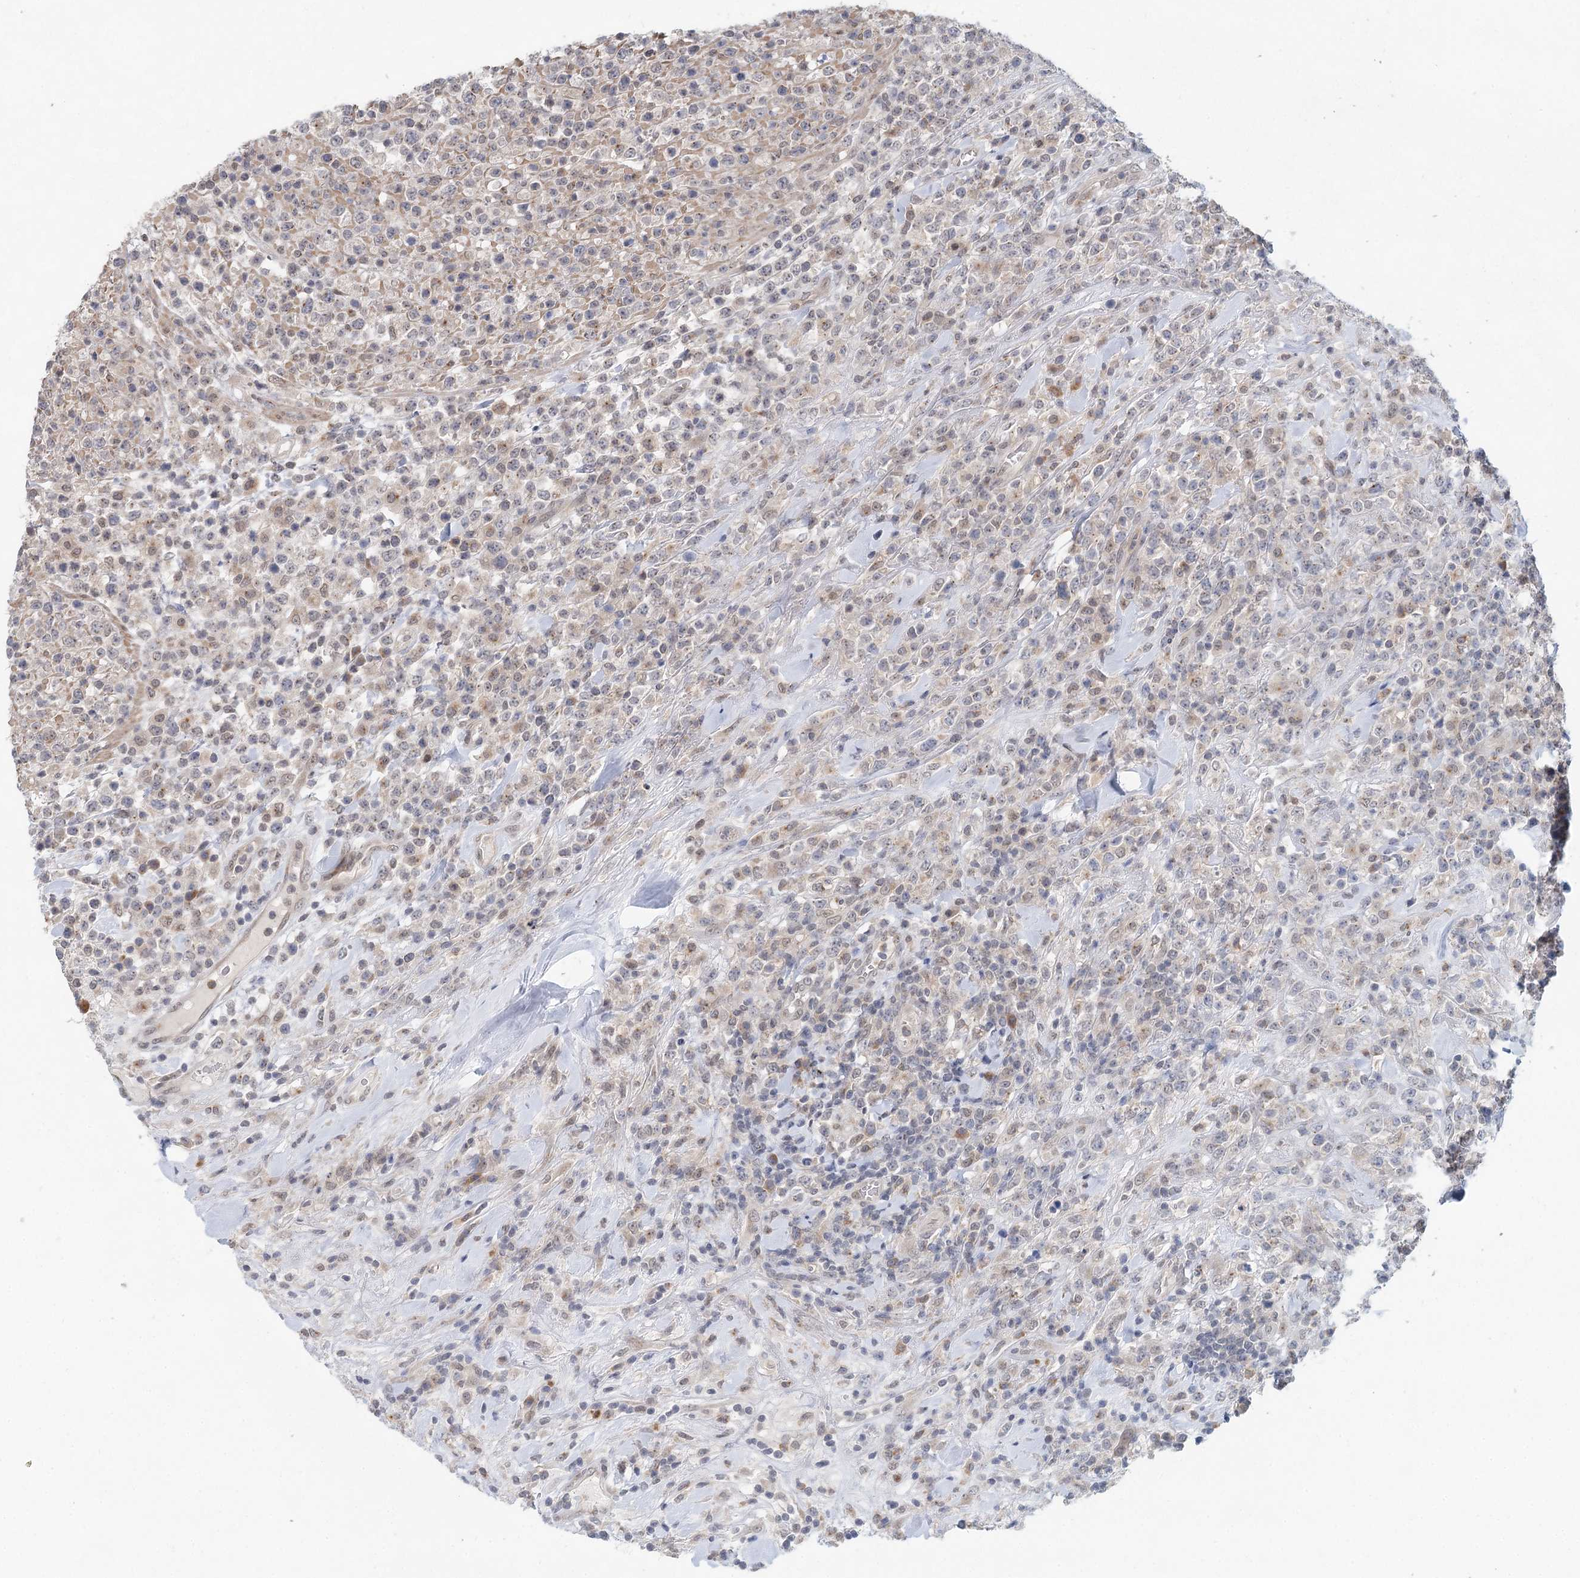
{"staining": {"intensity": "weak", "quantity": "<25%", "location": "cytoplasmic/membranous"}, "tissue": "lymphoma", "cell_type": "Tumor cells", "image_type": "cancer", "snomed": [{"axis": "morphology", "description": "Malignant lymphoma, non-Hodgkin's type, High grade"}, {"axis": "topography", "description": "Colon"}], "caption": "Immunohistochemistry (IHC) of human lymphoma reveals no positivity in tumor cells. (IHC, brightfield microscopy, high magnification).", "gene": "BLTP1", "patient": {"sex": "female", "age": 53}}